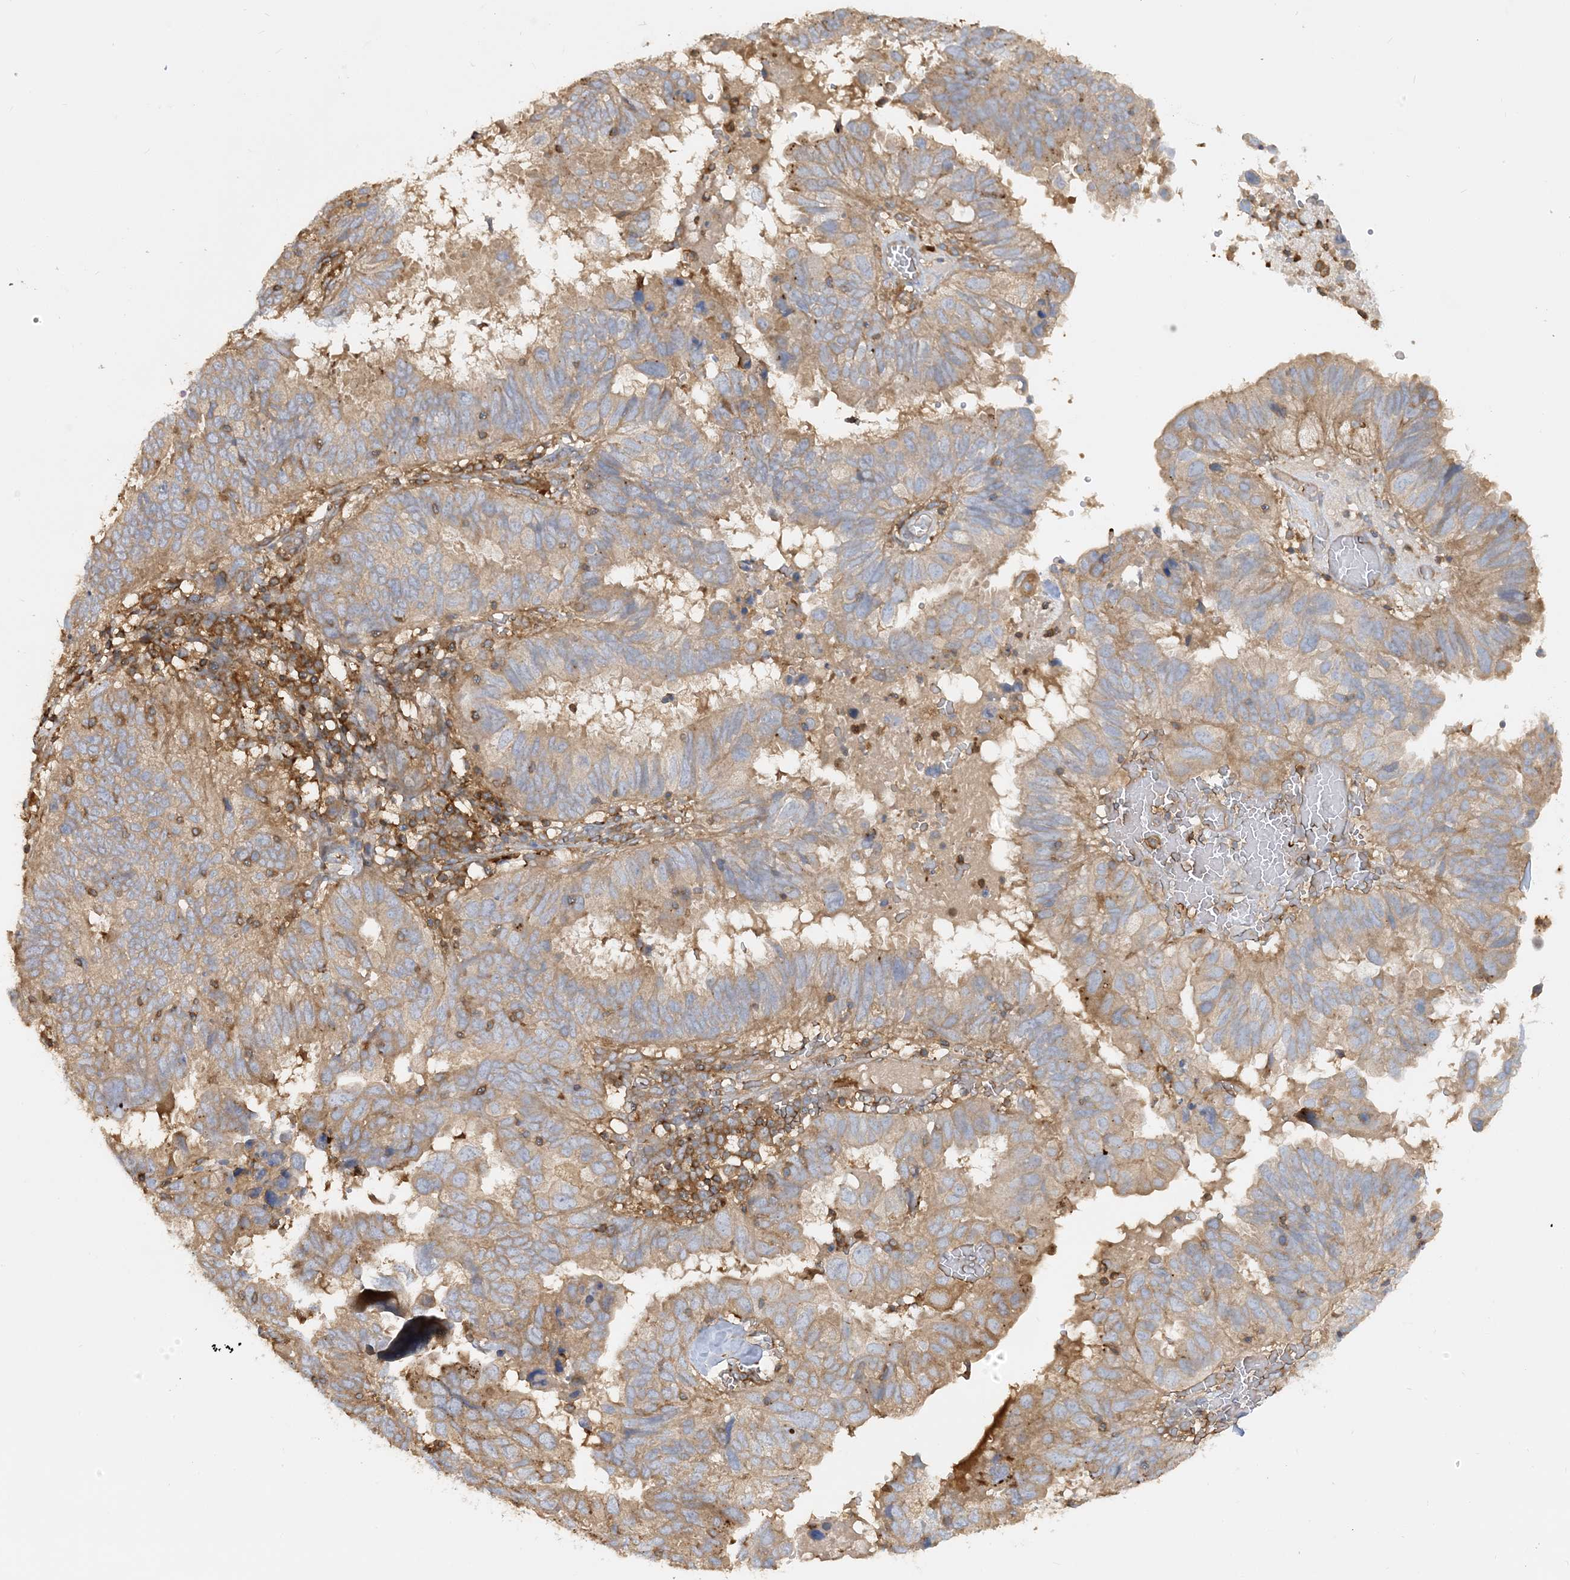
{"staining": {"intensity": "moderate", "quantity": ">75%", "location": "cytoplasmic/membranous"}, "tissue": "endometrial cancer", "cell_type": "Tumor cells", "image_type": "cancer", "snomed": [{"axis": "morphology", "description": "Adenocarcinoma, NOS"}, {"axis": "topography", "description": "Uterus"}], "caption": "A brown stain labels moderate cytoplasmic/membranous staining of a protein in human endometrial adenocarcinoma tumor cells. (DAB (3,3'-diaminobenzidine) IHC, brown staining for protein, blue staining for nuclei).", "gene": "SFMBT2", "patient": {"sex": "female", "age": 77}}